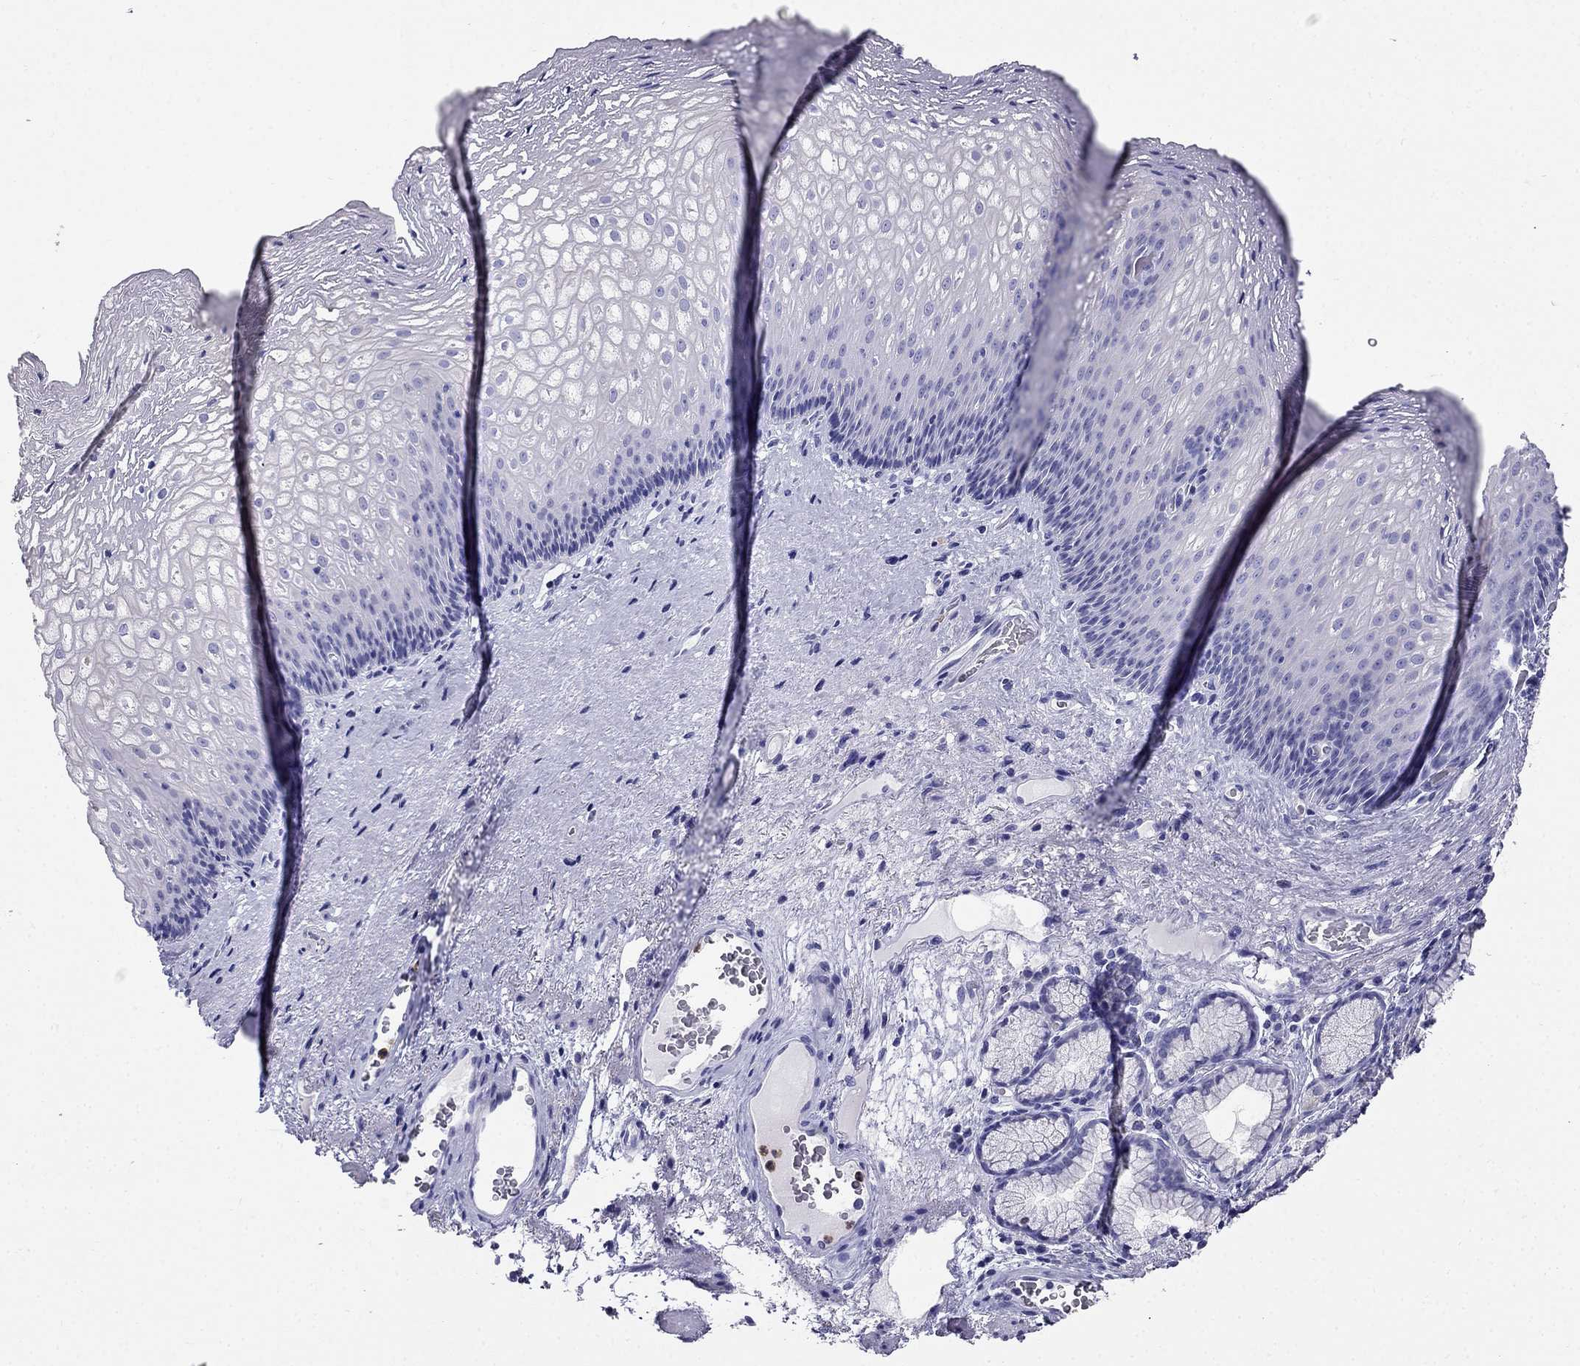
{"staining": {"intensity": "negative", "quantity": "none", "location": "none"}, "tissue": "esophagus", "cell_type": "Squamous epithelial cells", "image_type": "normal", "snomed": [{"axis": "morphology", "description": "Normal tissue, NOS"}, {"axis": "topography", "description": "Esophagus"}], "caption": "Immunohistochemistry (IHC) of normal human esophagus shows no expression in squamous epithelial cells.", "gene": "PPP1R36", "patient": {"sex": "male", "age": 76}}